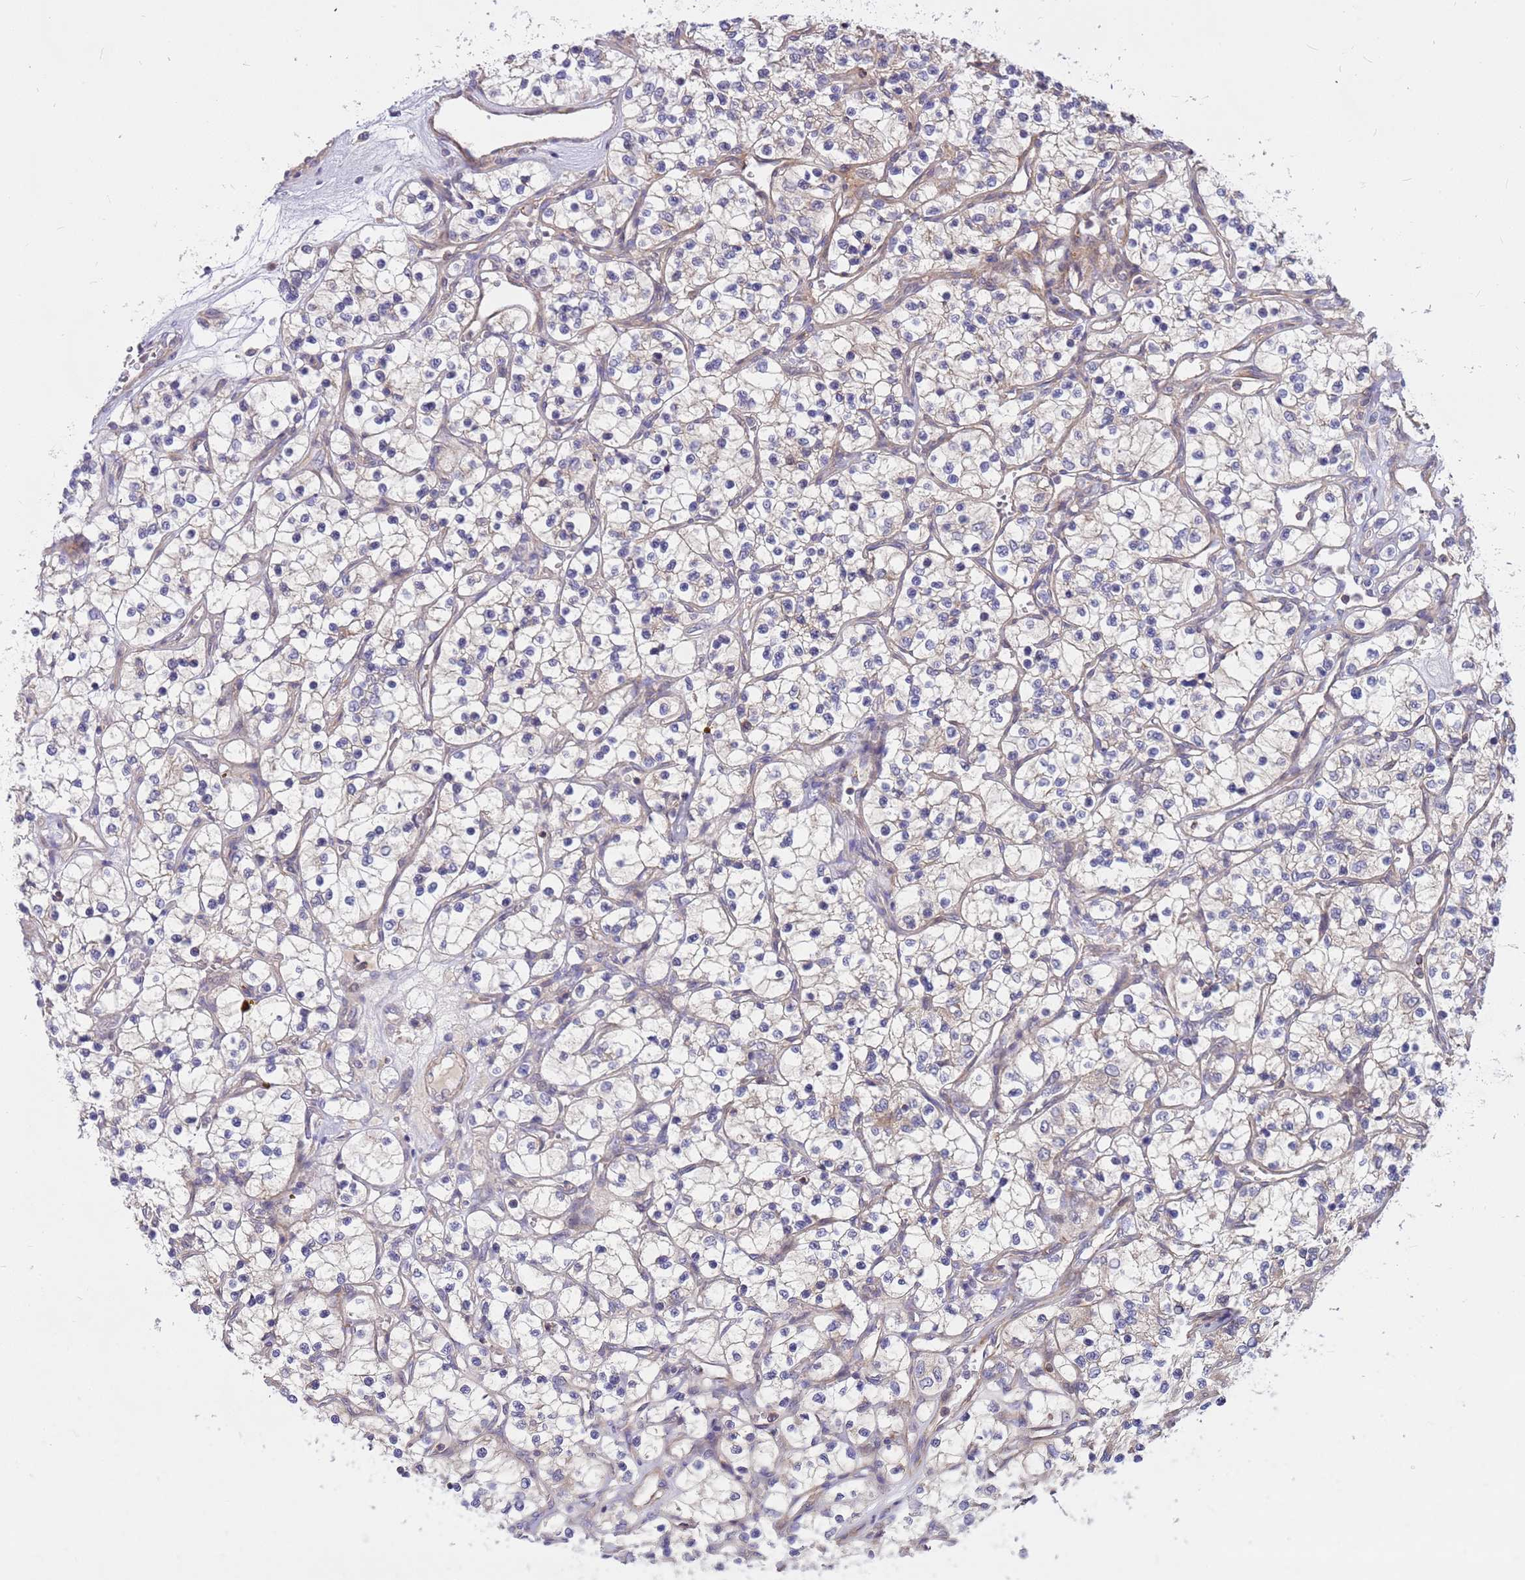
{"staining": {"intensity": "negative", "quantity": "none", "location": "none"}, "tissue": "renal cancer", "cell_type": "Tumor cells", "image_type": "cancer", "snomed": [{"axis": "morphology", "description": "Adenocarcinoma, NOS"}, {"axis": "topography", "description": "Kidney"}], "caption": "A photomicrograph of human adenocarcinoma (renal) is negative for staining in tumor cells.", "gene": "MVD", "patient": {"sex": "female", "age": 69}}